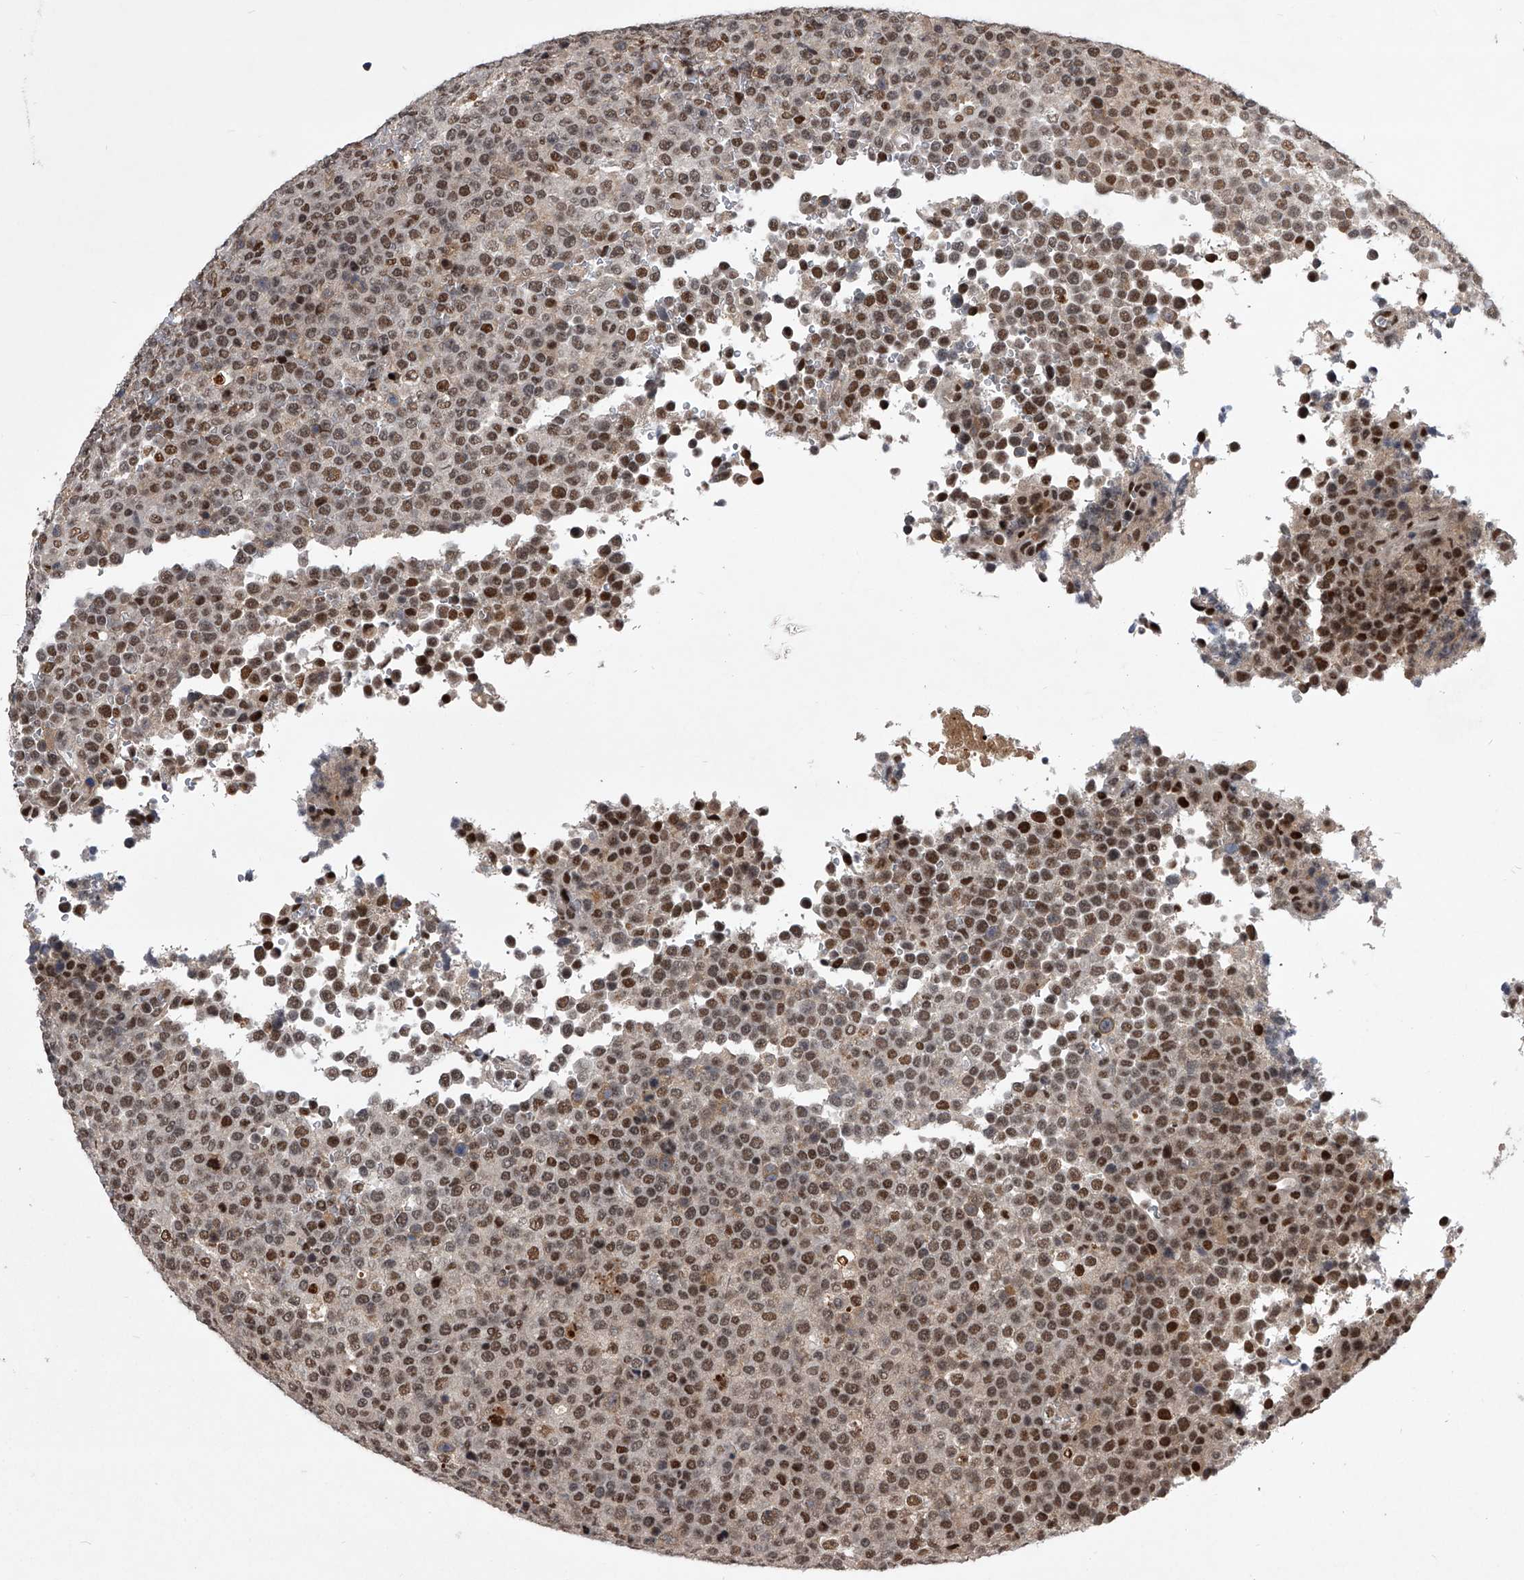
{"staining": {"intensity": "moderate", "quantity": ">75%", "location": "nuclear"}, "tissue": "lymphoma", "cell_type": "Tumor cells", "image_type": "cancer", "snomed": [{"axis": "morphology", "description": "Malignant lymphoma, non-Hodgkin's type, High grade"}, {"axis": "topography", "description": "Lymph node"}], "caption": "A brown stain labels moderate nuclear expression of a protein in human high-grade malignant lymphoma, non-Hodgkin's type tumor cells.", "gene": "CMTR1", "patient": {"sex": "male", "age": 13}}